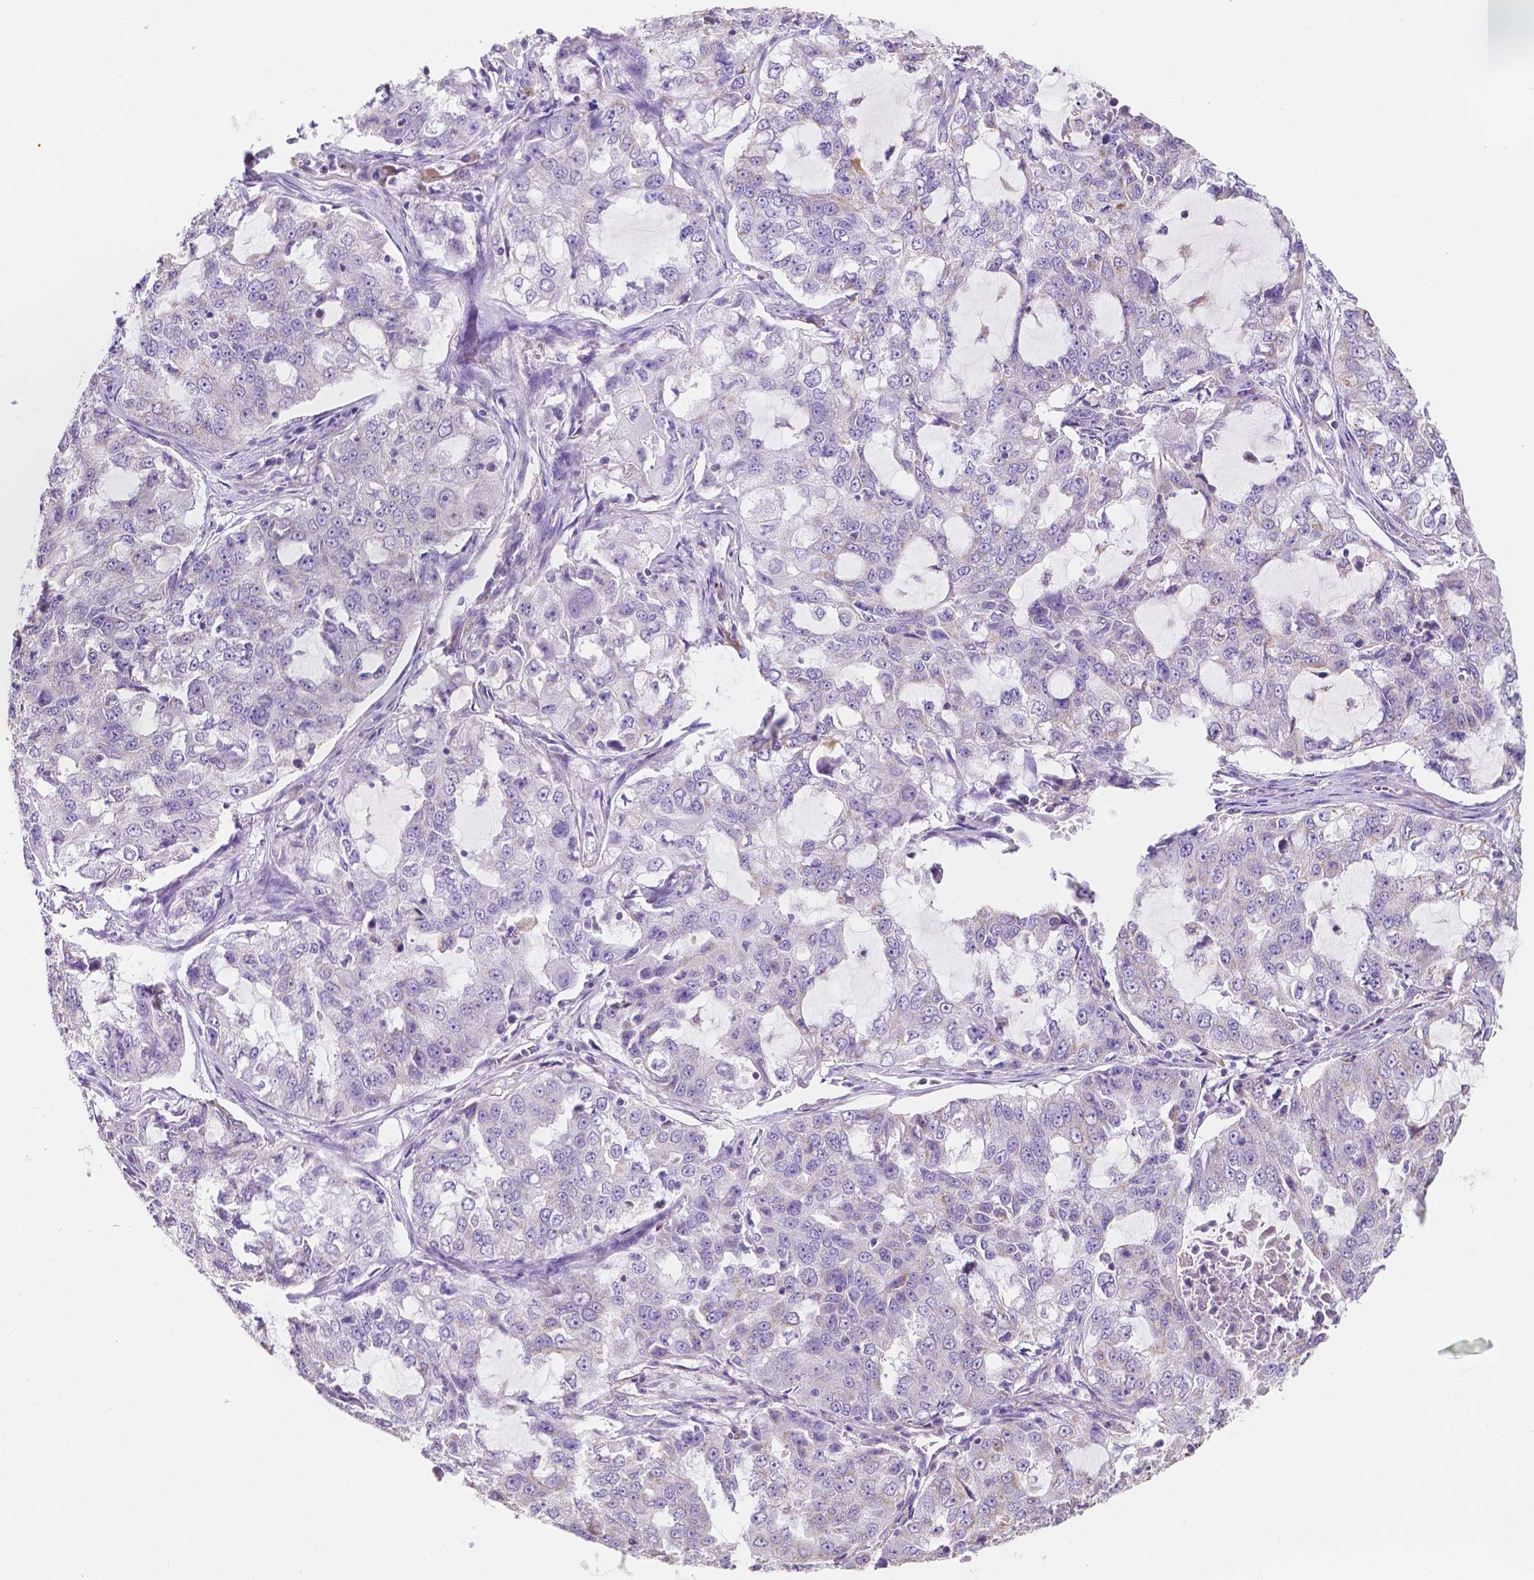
{"staining": {"intensity": "negative", "quantity": "none", "location": "none"}, "tissue": "lung cancer", "cell_type": "Tumor cells", "image_type": "cancer", "snomed": [{"axis": "morphology", "description": "Adenocarcinoma, NOS"}, {"axis": "topography", "description": "Lung"}], "caption": "The micrograph shows no staining of tumor cells in lung cancer (adenocarcinoma). (DAB (3,3'-diaminobenzidine) immunohistochemistry (IHC) with hematoxylin counter stain).", "gene": "TMEM130", "patient": {"sex": "female", "age": 61}}